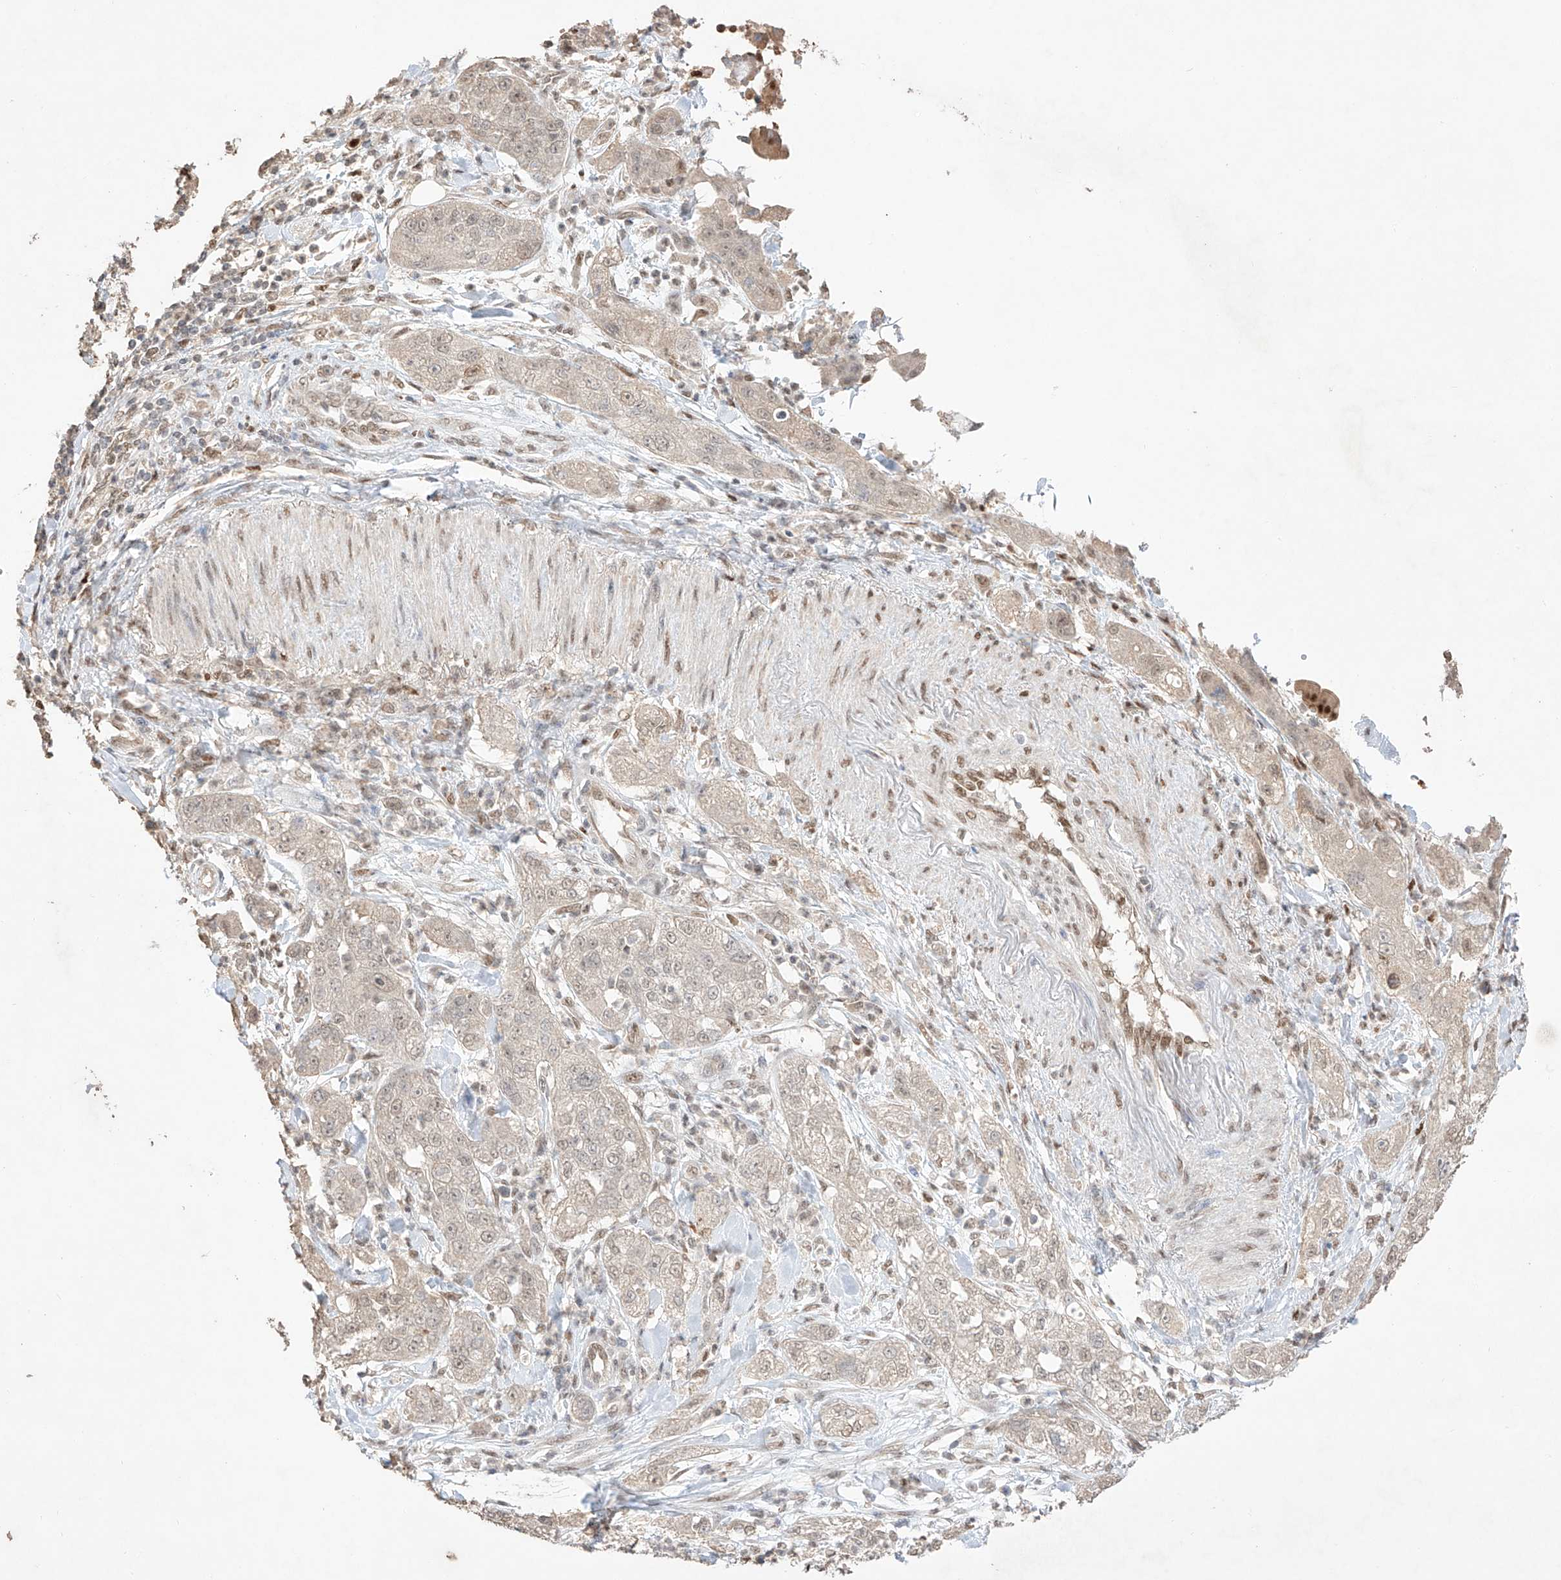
{"staining": {"intensity": "weak", "quantity": "<25%", "location": "nuclear"}, "tissue": "pancreatic cancer", "cell_type": "Tumor cells", "image_type": "cancer", "snomed": [{"axis": "morphology", "description": "Adenocarcinoma, NOS"}, {"axis": "topography", "description": "Pancreas"}], "caption": "Immunohistochemistry (IHC) histopathology image of neoplastic tissue: adenocarcinoma (pancreatic) stained with DAB (3,3'-diaminobenzidine) reveals no significant protein expression in tumor cells. Brightfield microscopy of immunohistochemistry (IHC) stained with DAB (brown) and hematoxylin (blue), captured at high magnification.", "gene": "APIP", "patient": {"sex": "female", "age": 78}}